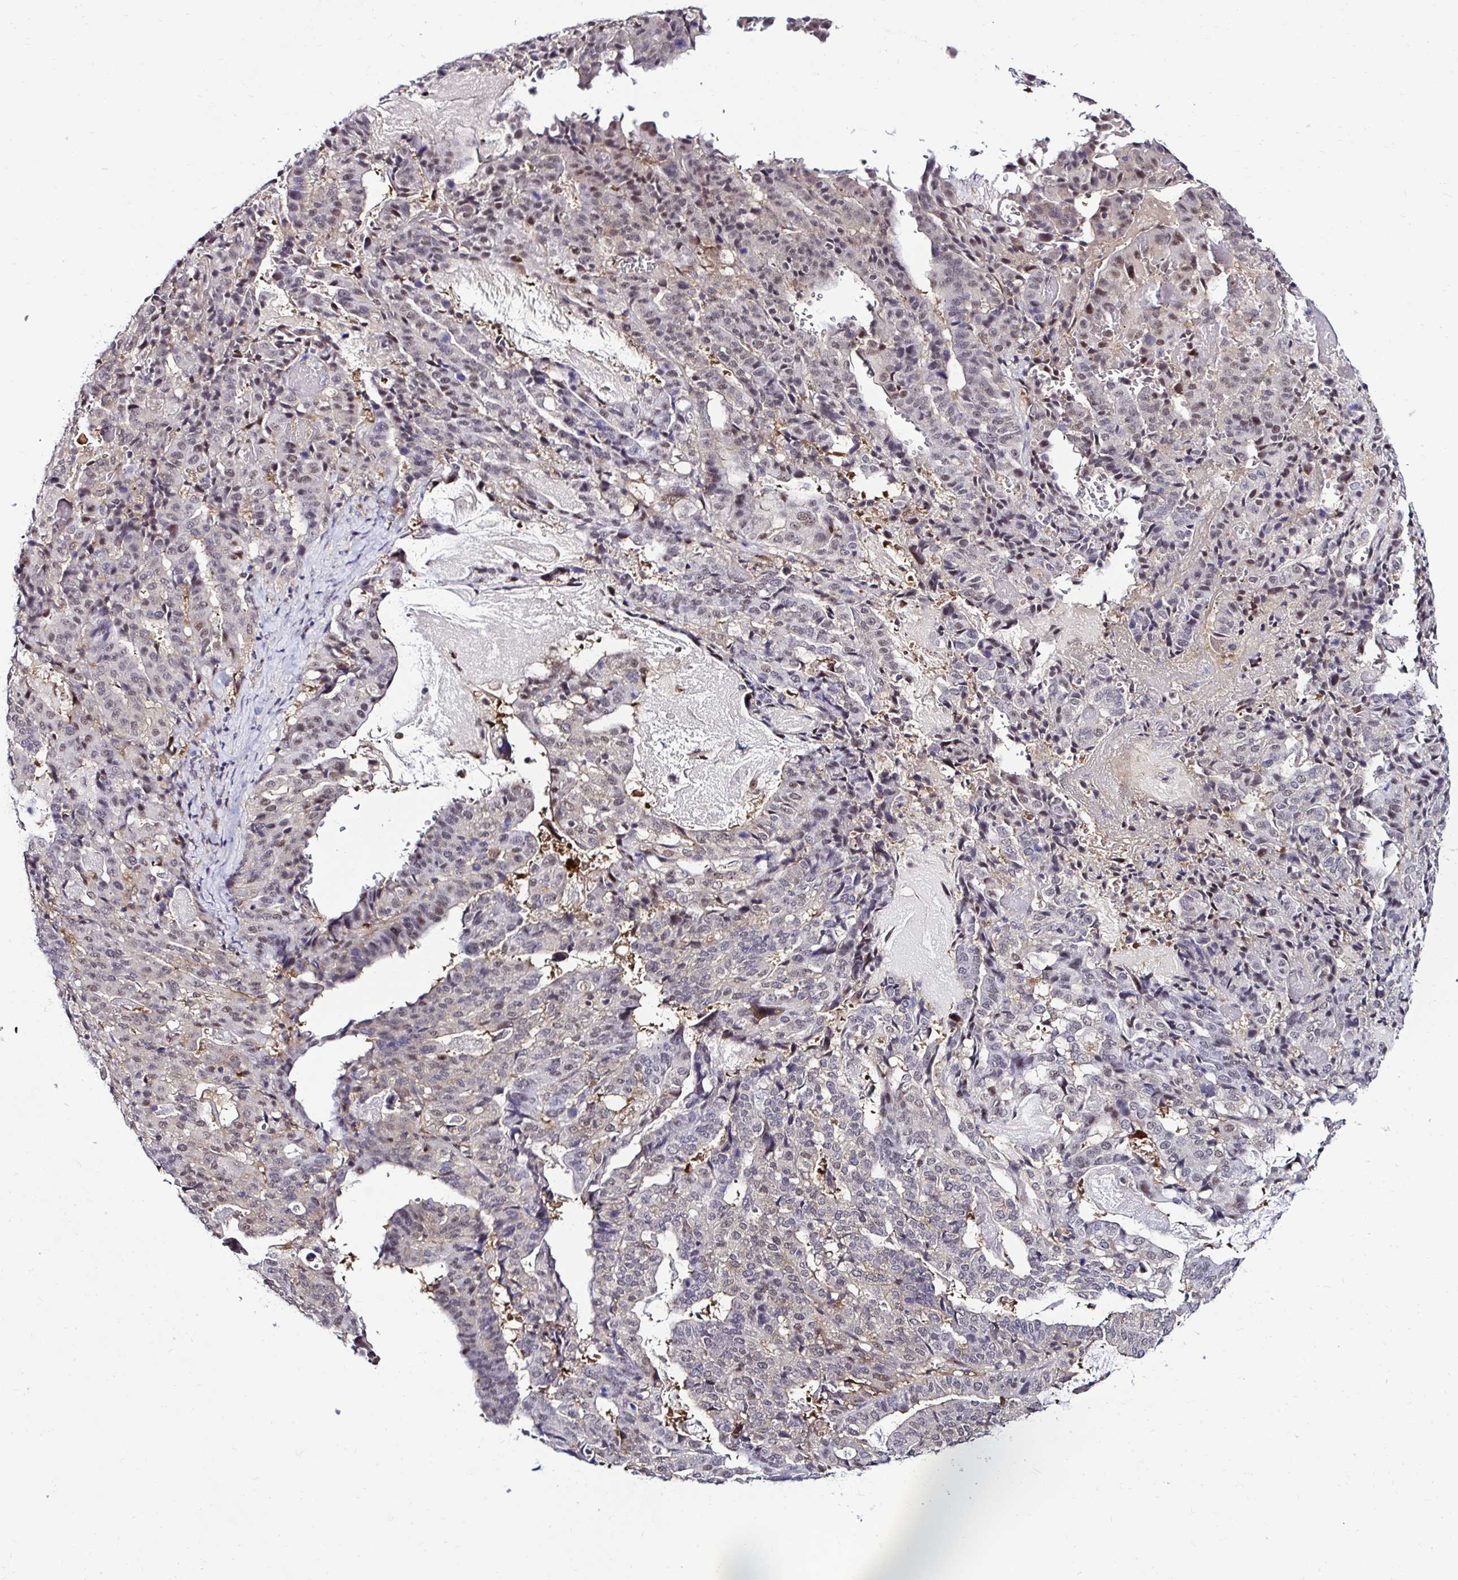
{"staining": {"intensity": "moderate", "quantity": "<25%", "location": "nuclear"}, "tissue": "stomach cancer", "cell_type": "Tumor cells", "image_type": "cancer", "snomed": [{"axis": "morphology", "description": "Adenocarcinoma, NOS"}, {"axis": "topography", "description": "Stomach"}], "caption": "Brown immunohistochemical staining in human stomach cancer (adenocarcinoma) displays moderate nuclear positivity in about <25% of tumor cells.", "gene": "PSMD3", "patient": {"sex": "male", "age": 48}}